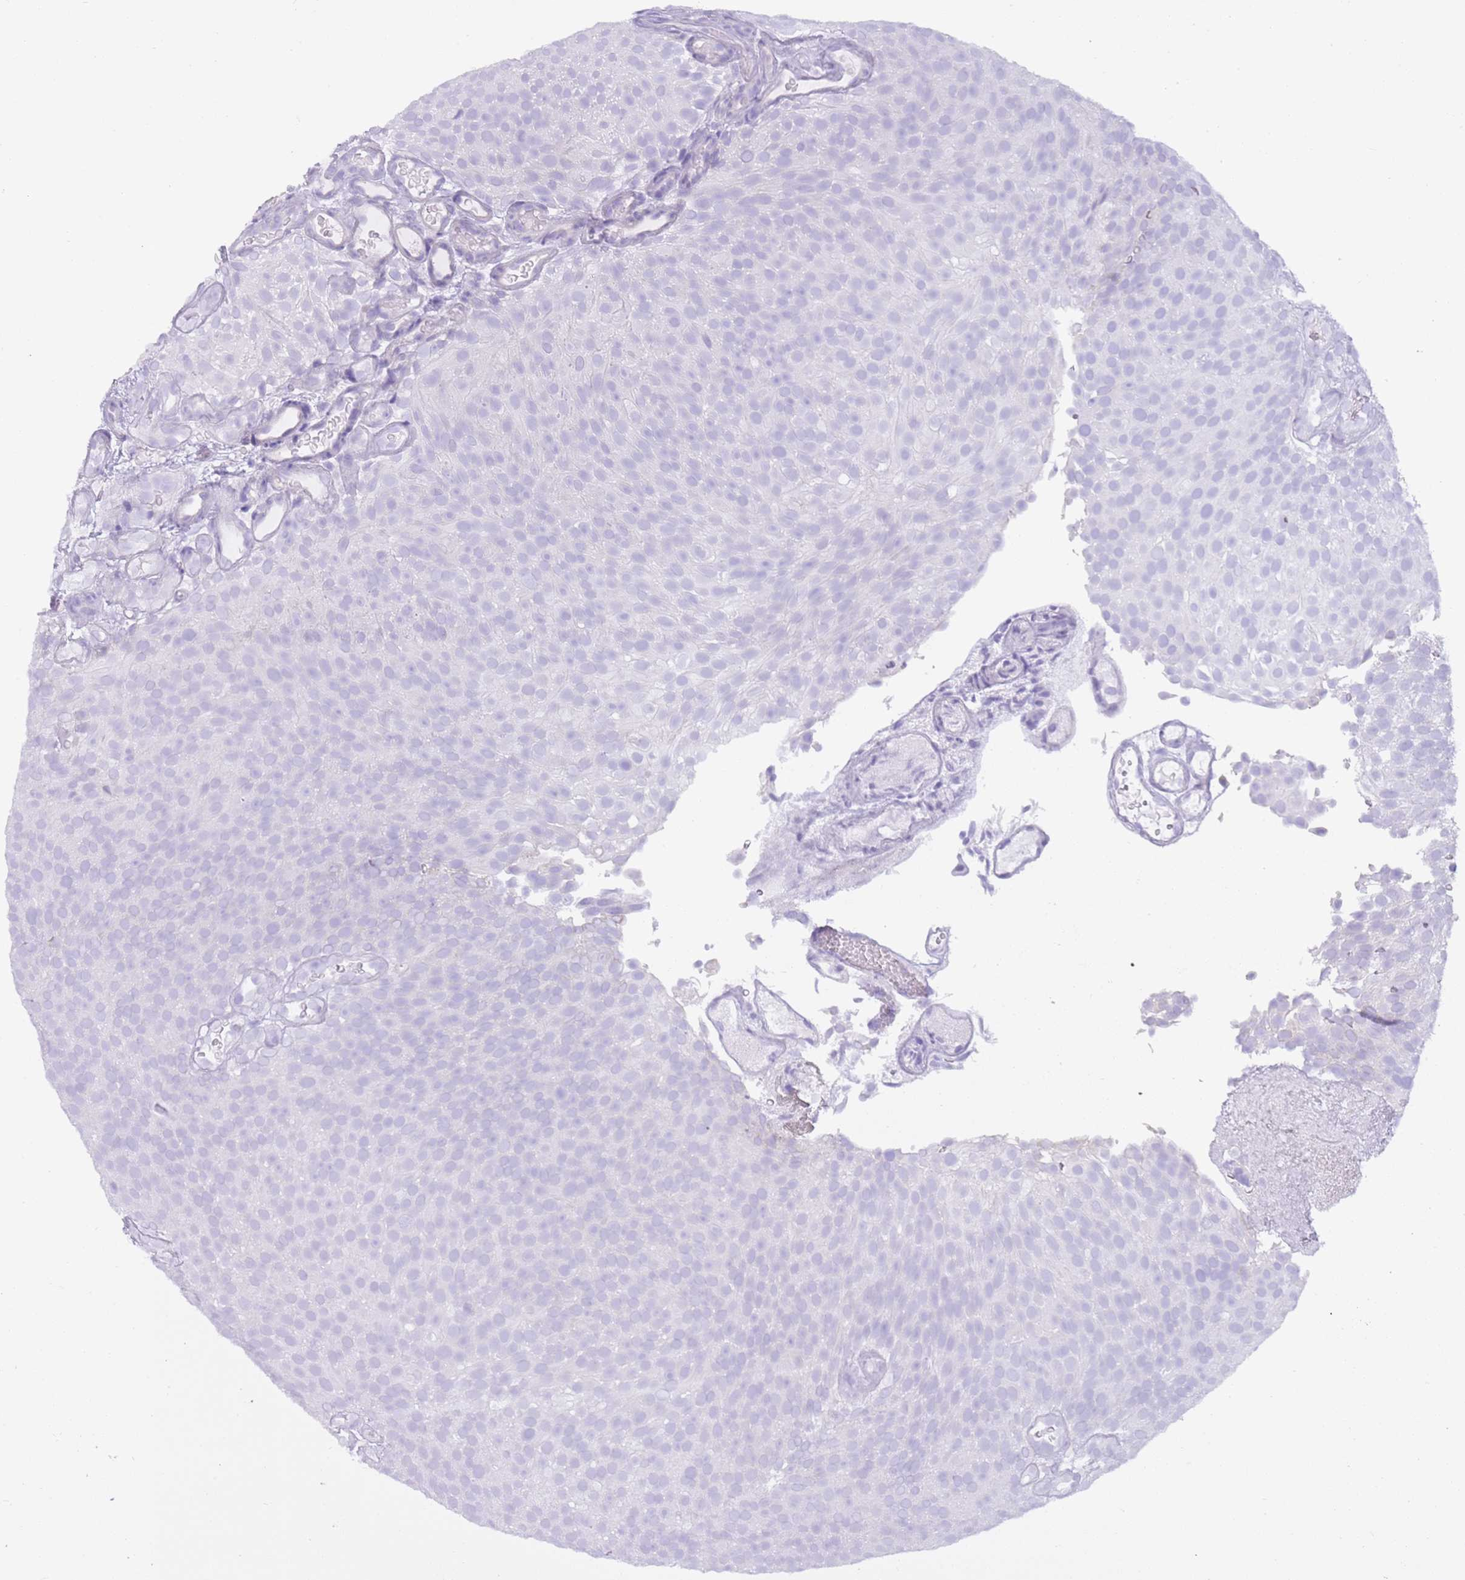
{"staining": {"intensity": "negative", "quantity": "none", "location": "none"}, "tissue": "urothelial cancer", "cell_type": "Tumor cells", "image_type": "cancer", "snomed": [{"axis": "morphology", "description": "Urothelial carcinoma, Low grade"}, {"axis": "topography", "description": "Urinary bladder"}], "caption": "Human urothelial cancer stained for a protein using immunohistochemistry (IHC) shows no positivity in tumor cells.", "gene": "CD177", "patient": {"sex": "male", "age": 78}}